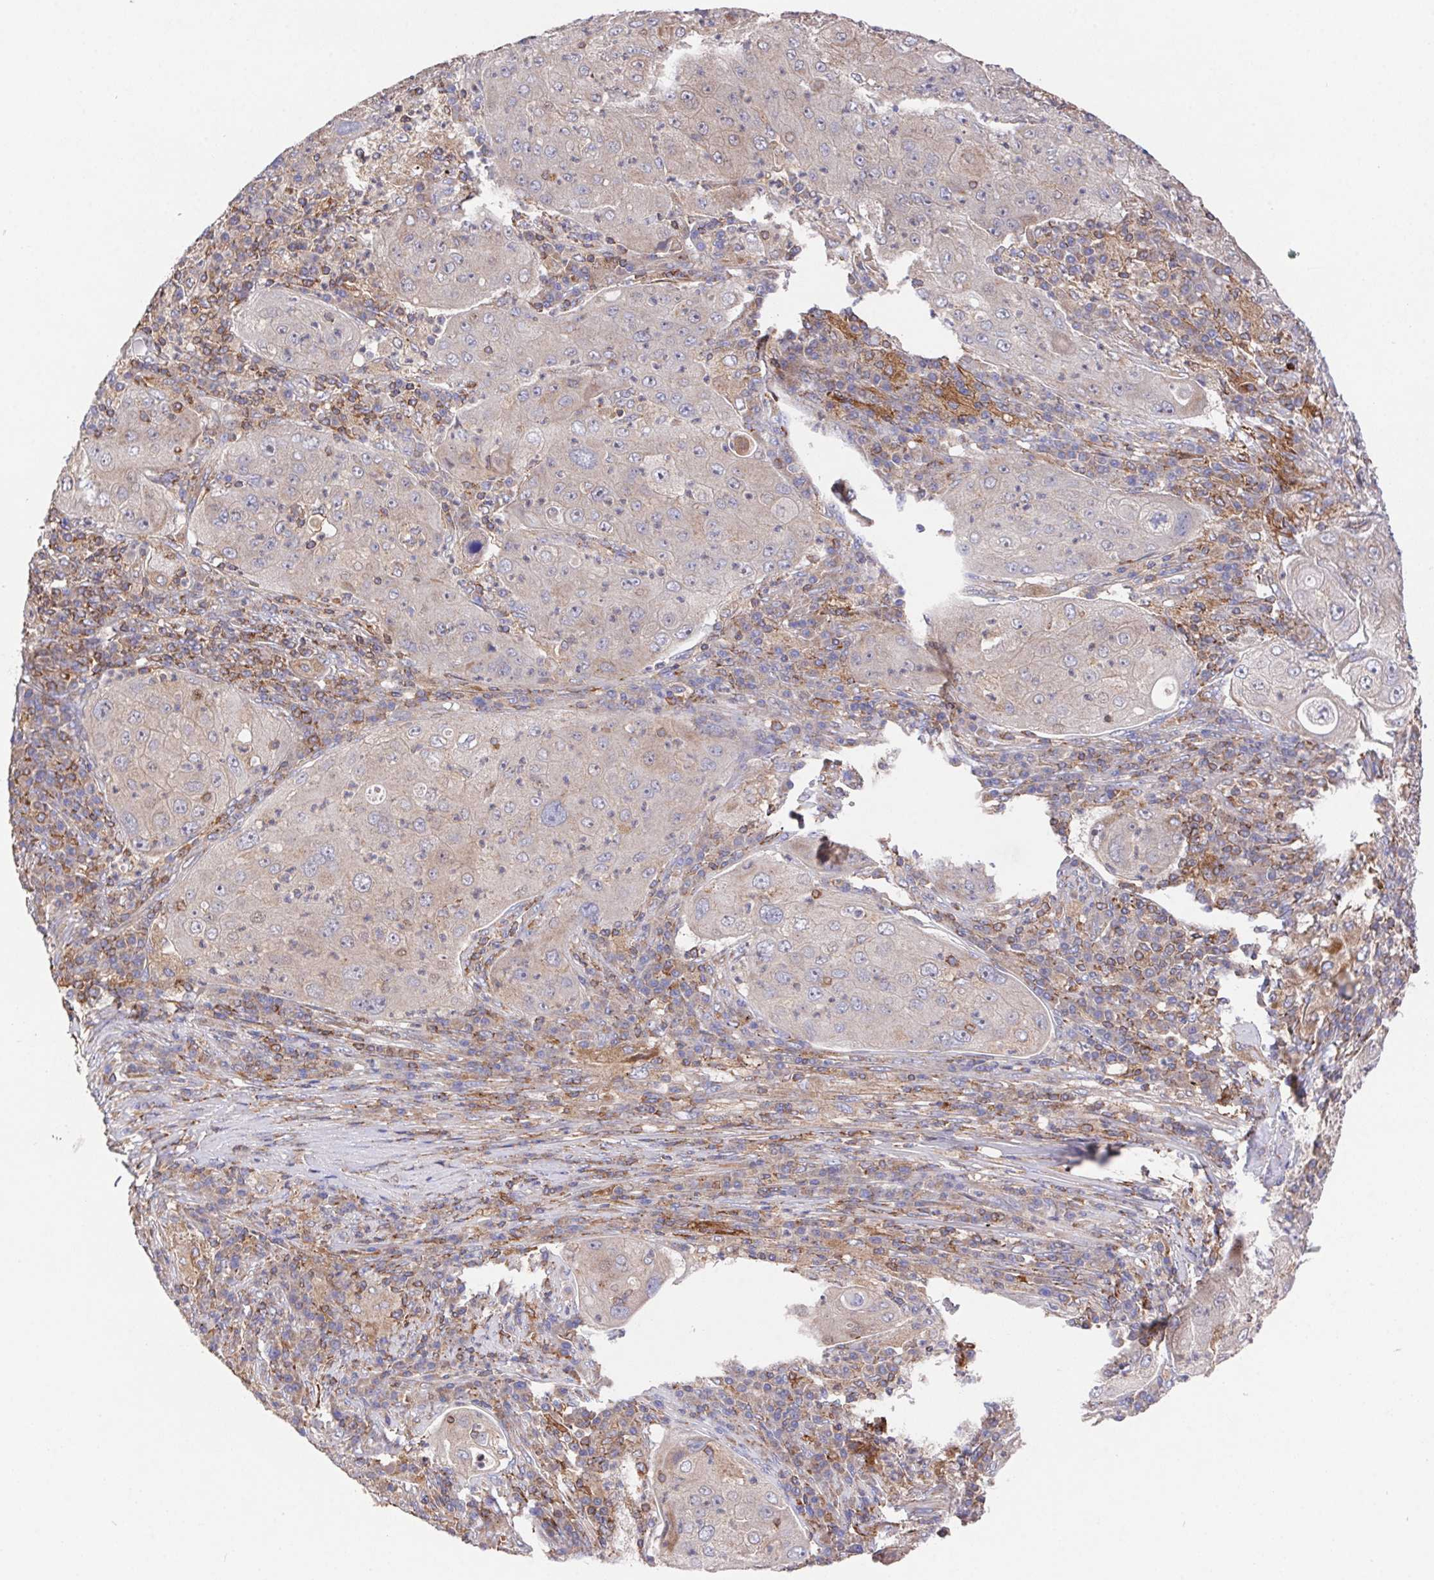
{"staining": {"intensity": "weak", "quantity": "25%-75%", "location": "cytoplasmic/membranous"}, "tissue": "lung cancer", "cell_type": "Tumor cells", "image_type": "cancer", "snomed": [{"axis": "morphology", "description": "Squamous cell carcinoma, NOS"}, {"axis": "topography", "description": "Lung"}], "caption": "This photomicrograph shows IHC staining of human squamous cell carcinoma (lung), with low weak cytoplasmic/membranous expression in about 25%-75% of tumor cells.", "gene": "FAM241A", "patient": {"sex": "female", "age": 59}}